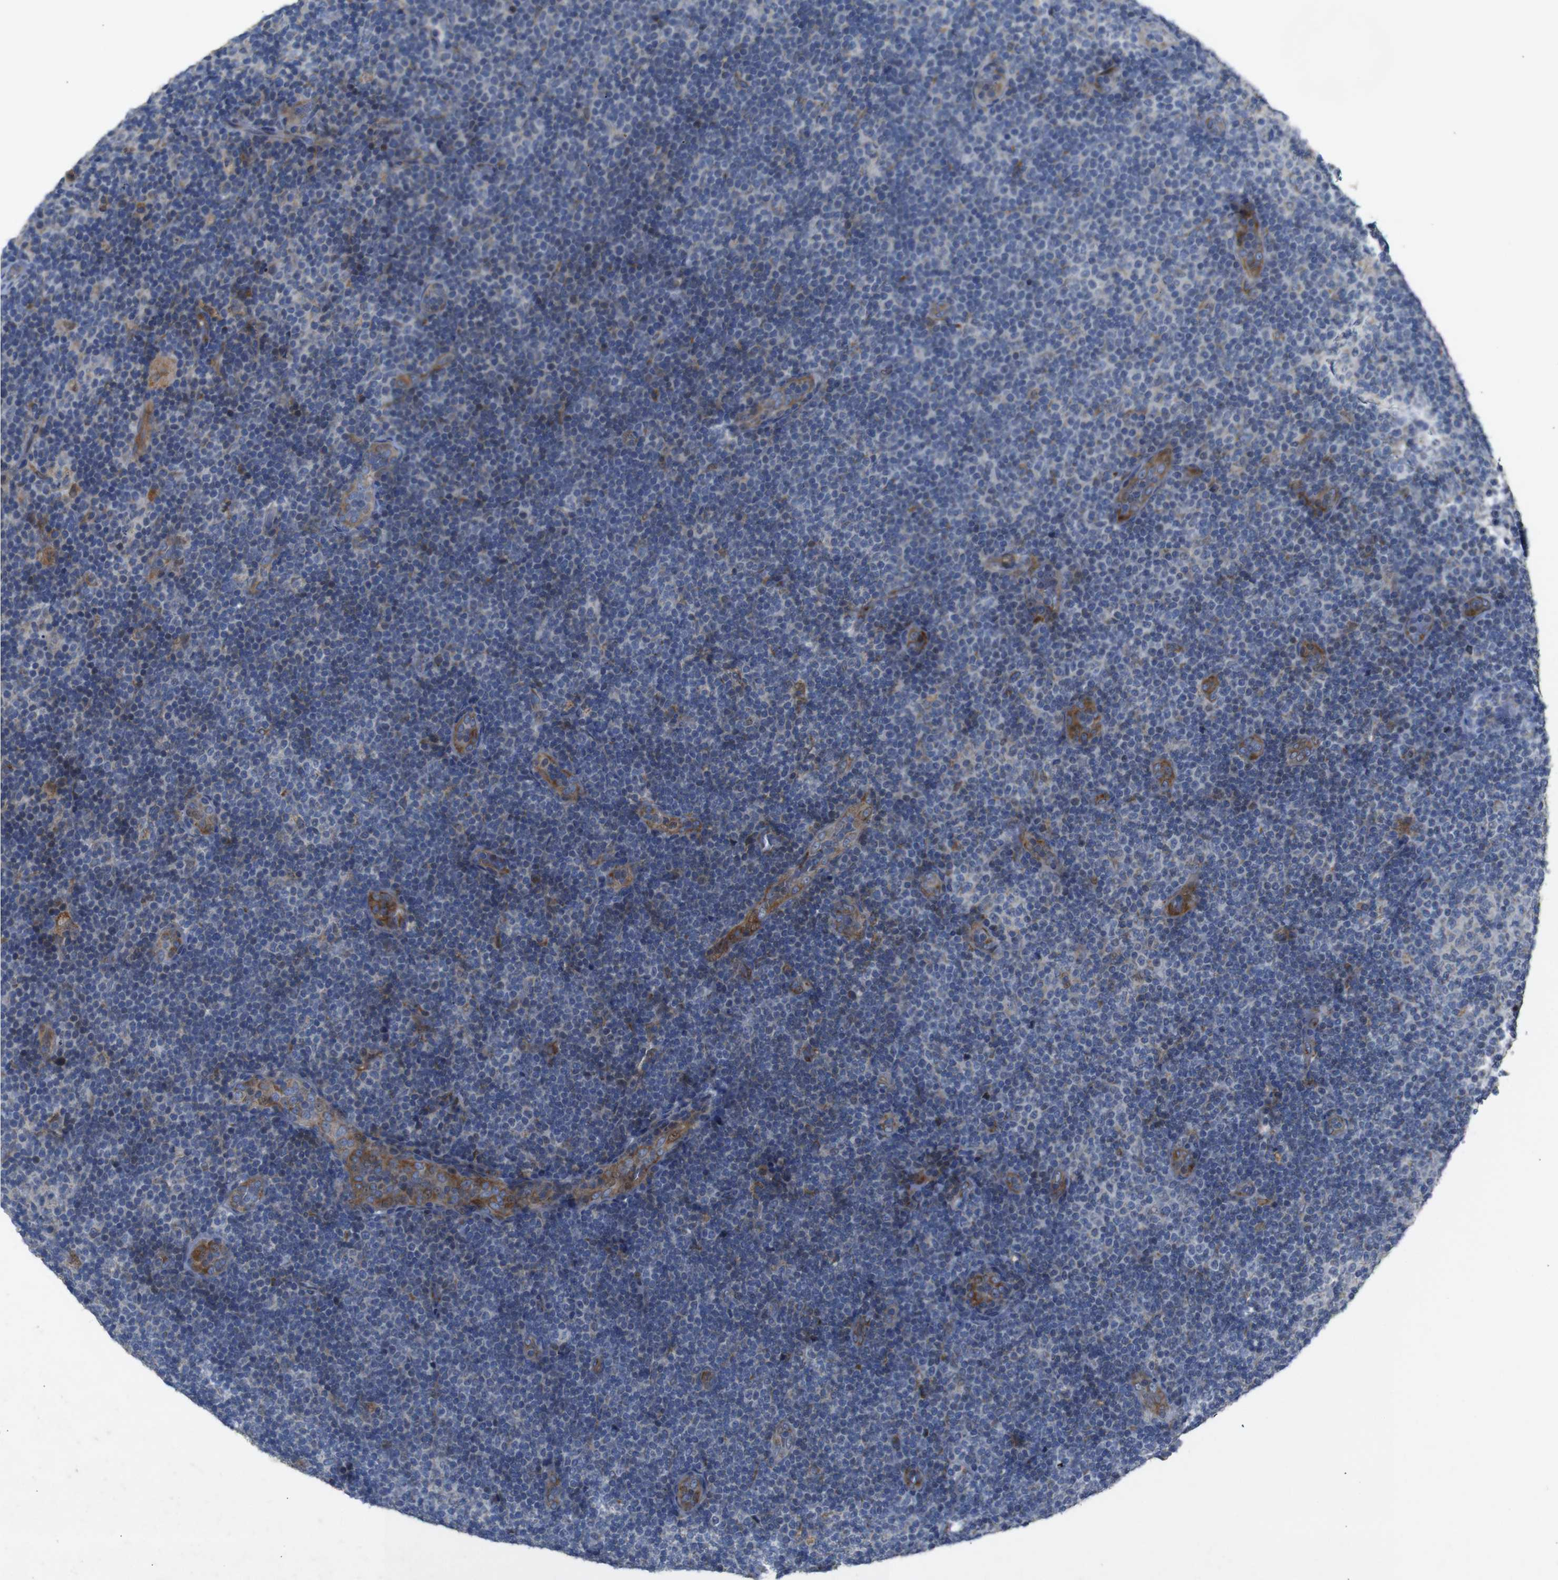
{"staining": {"intensity": "moderate", "quantity": "<25%", "location": "cytoplasmic/membranous"}, "tissue": "lymphoma", "cell_type": "Tumor cells", "image_type": "cancer", "snomed": [{"axis": "morphology", "description": "Malignant lymphoma, non-Hodgkin's type, Low grade"}, {"axis": "topography", "description": "Lymph node"}], "caption": "Human low-grade malignant lymphoma, non-Hodgkin's type stained with a protein marker demonstrates moderate staining in tumor cells.", "gene": "CHST10", "patient": {"sex": "male", "age": 83}}